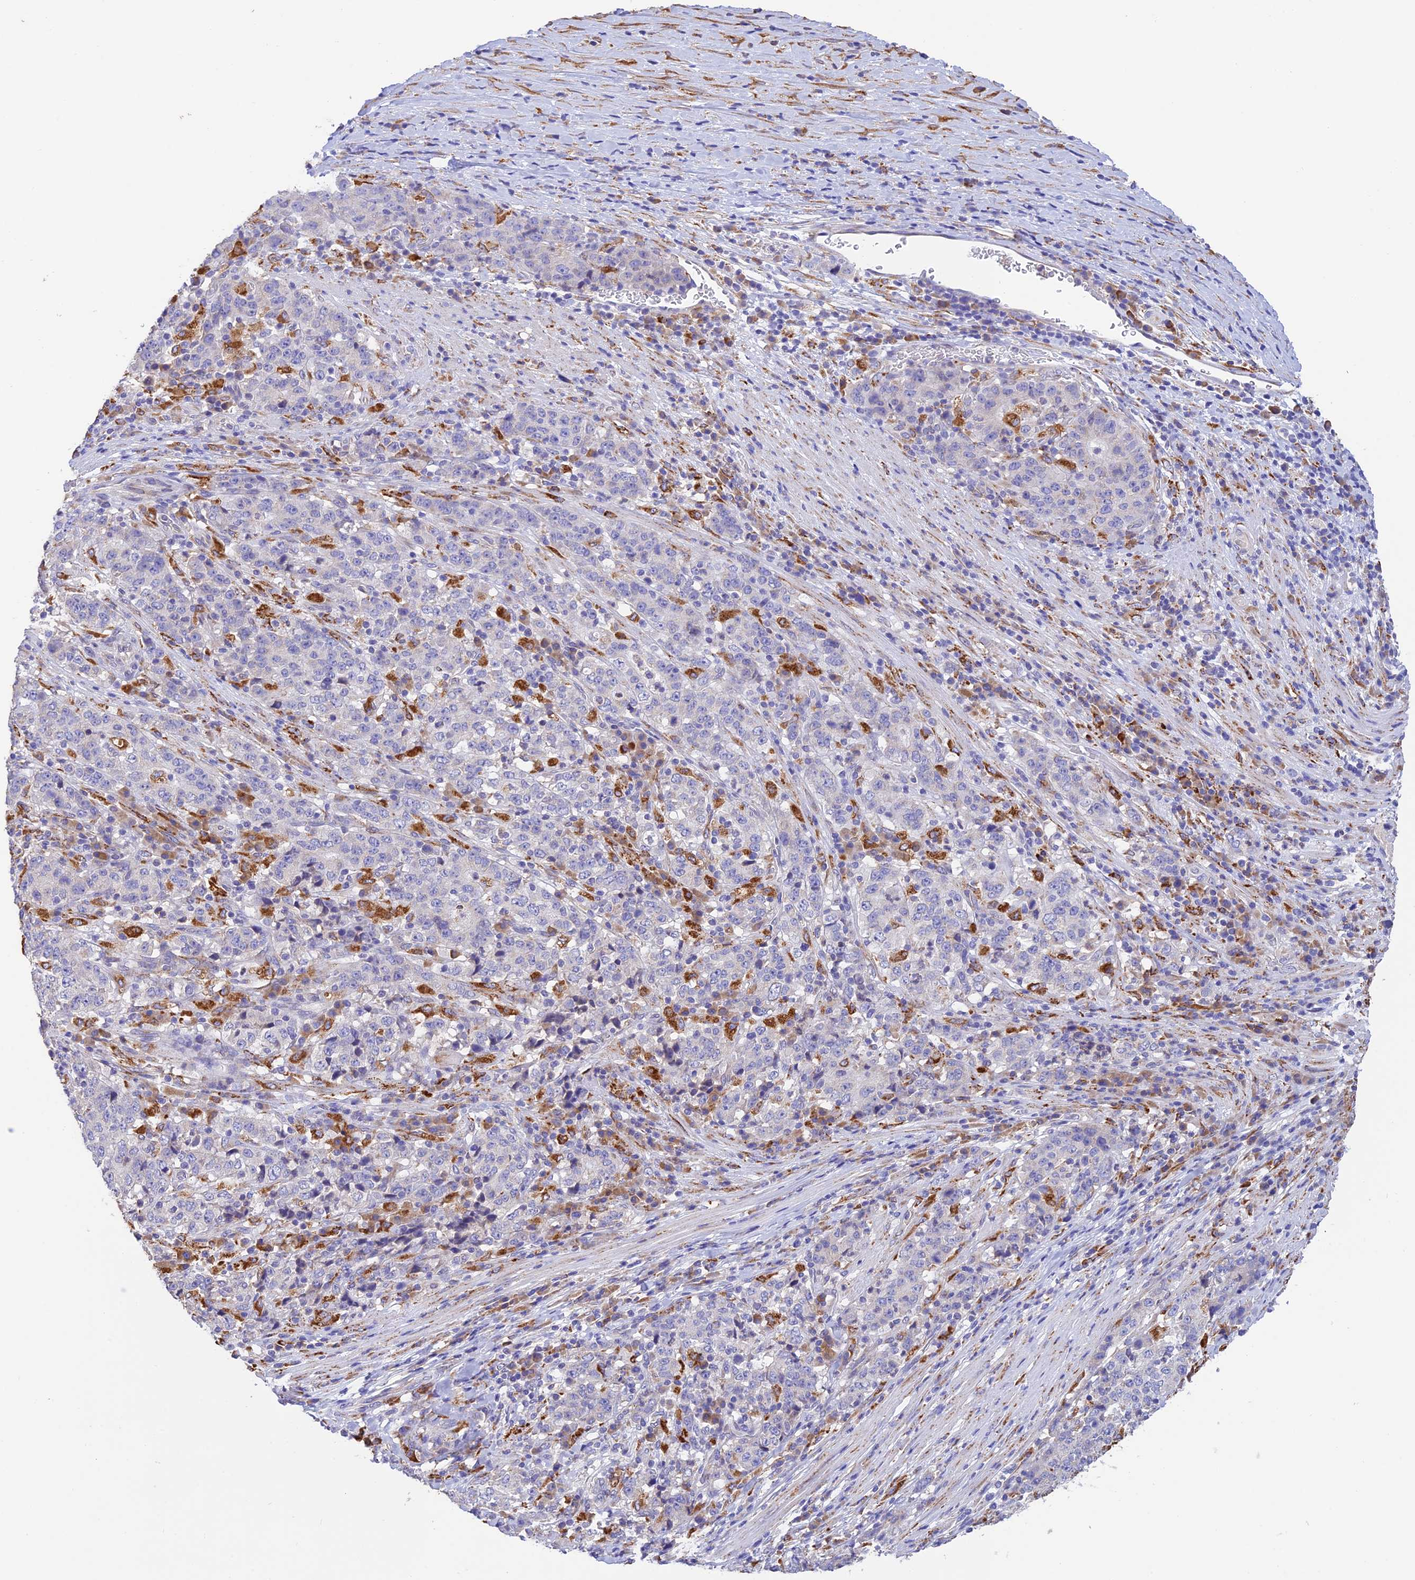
{"staining": {"intensity": "negative", "quantity": "none", "location": "none"}, "tissue": "stomach cancer", "cell_type": "Tumor cells", "image_type": "cancer", "snomed": [{"axis": "morphology", "description": "Adenocarcinoma, NOS"}, {"axis": "topography", "description": "Stomach"}], "caption": "DAB immunohistochemical staining of stomach cancer (adenocarcinoma) reveals no significant positivity in tumor cells.", "gene": "VKORC1", "patient": {"sex": "male", "age": 59}}